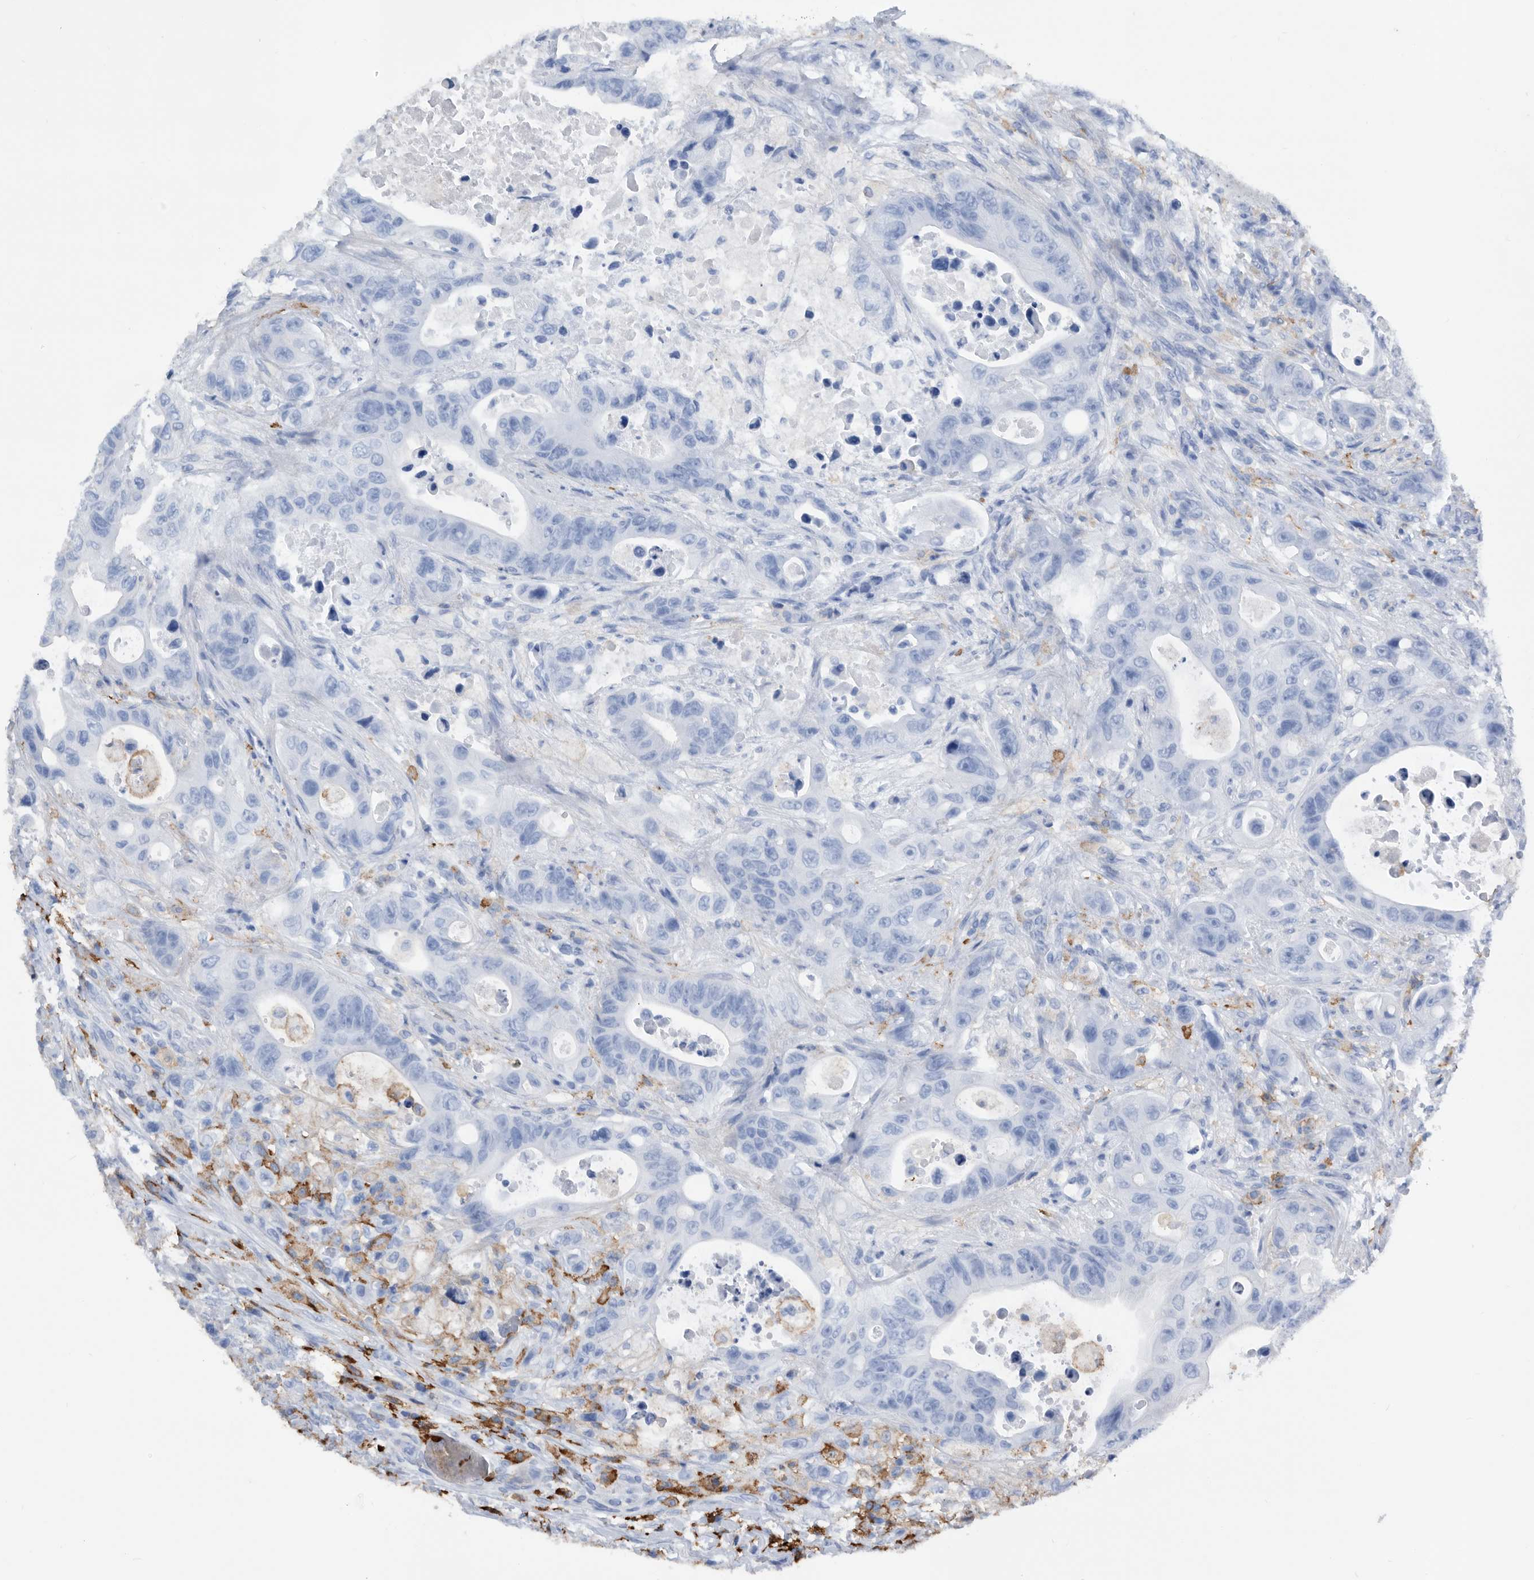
{"staining": {"intensity": "negative", "quantity": "none", "location": "none"}, "tissue": "colorectal cancer", "cell_type": "Tumor cells", "image_type": "cancer", "snomed": [{"axis": "morphology", "description": "Adenocarcinoma, NOS"}, {"axis": "topography", "description": "Colon"}], "caption": "An image of adenocarcinoma (colorectal) stained for a protein demonstrates no brown staining in tumor cells.", "gene": "MS4A4A", "patient": {"sex": "female", "age": 46}}